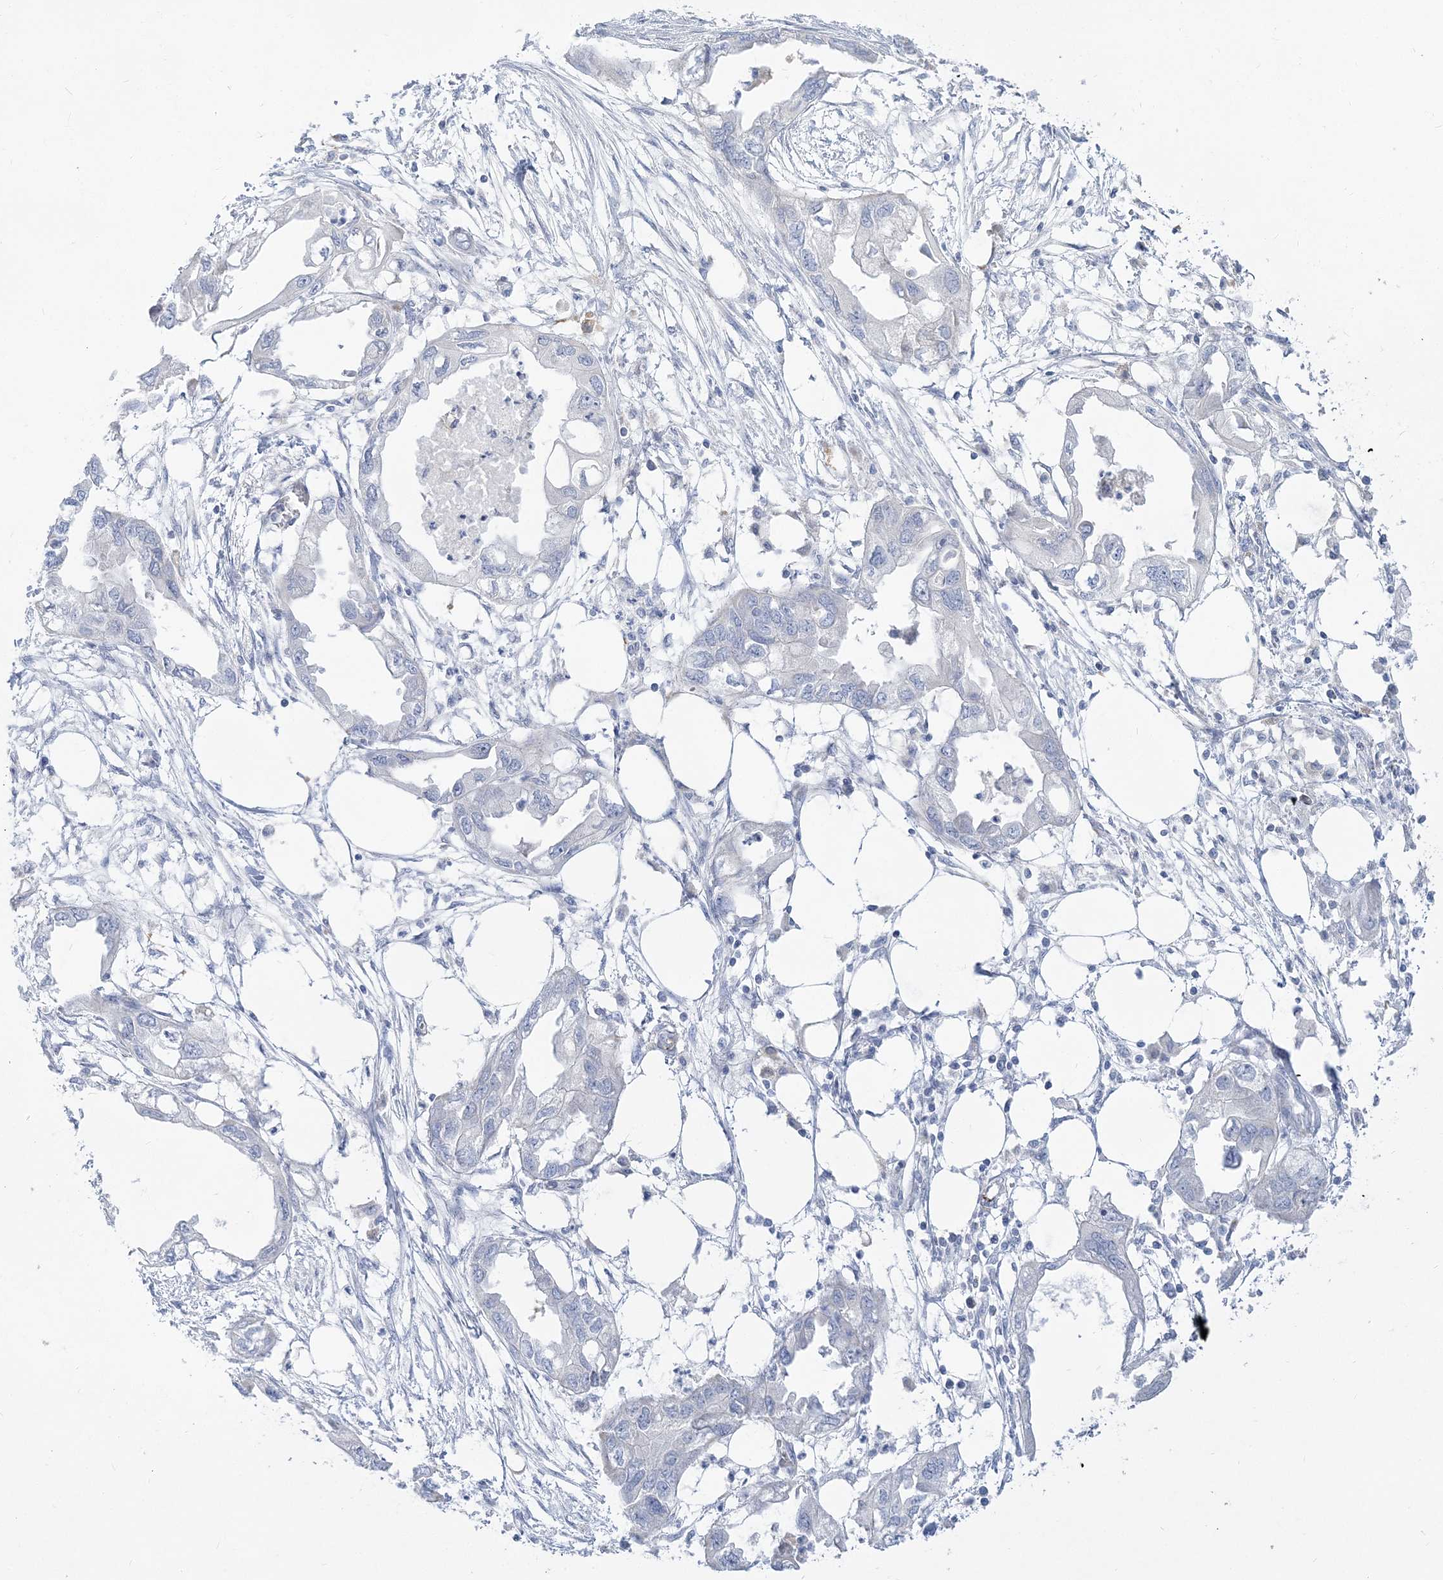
{"staining": {"intensity": "negative", "quantity": "none", "location": "none"}, "tissue": "endometrial cancer", "cell_type": "Tumor cells", "image_type": "cancer", "snomed": [{"axis": "morphology", "description": "Adenocarcinoma, NOS"}, {"axis": "morphology", "description": "Adenocarcinoma, metastatic, NOS"}, {"axis": "topography", "description": "Adipose tissue"}, {"axis": "topography", "description": "Endometrium"}], "caption": "A high-resolution image shows immunohistochemistry (IHC) staining of endometrial cancer (adenocarcinoma), which displays no significant positivity in tumor cells.", "gene": "GPAT2", "patient": {"sex": "female", "age": 67}}